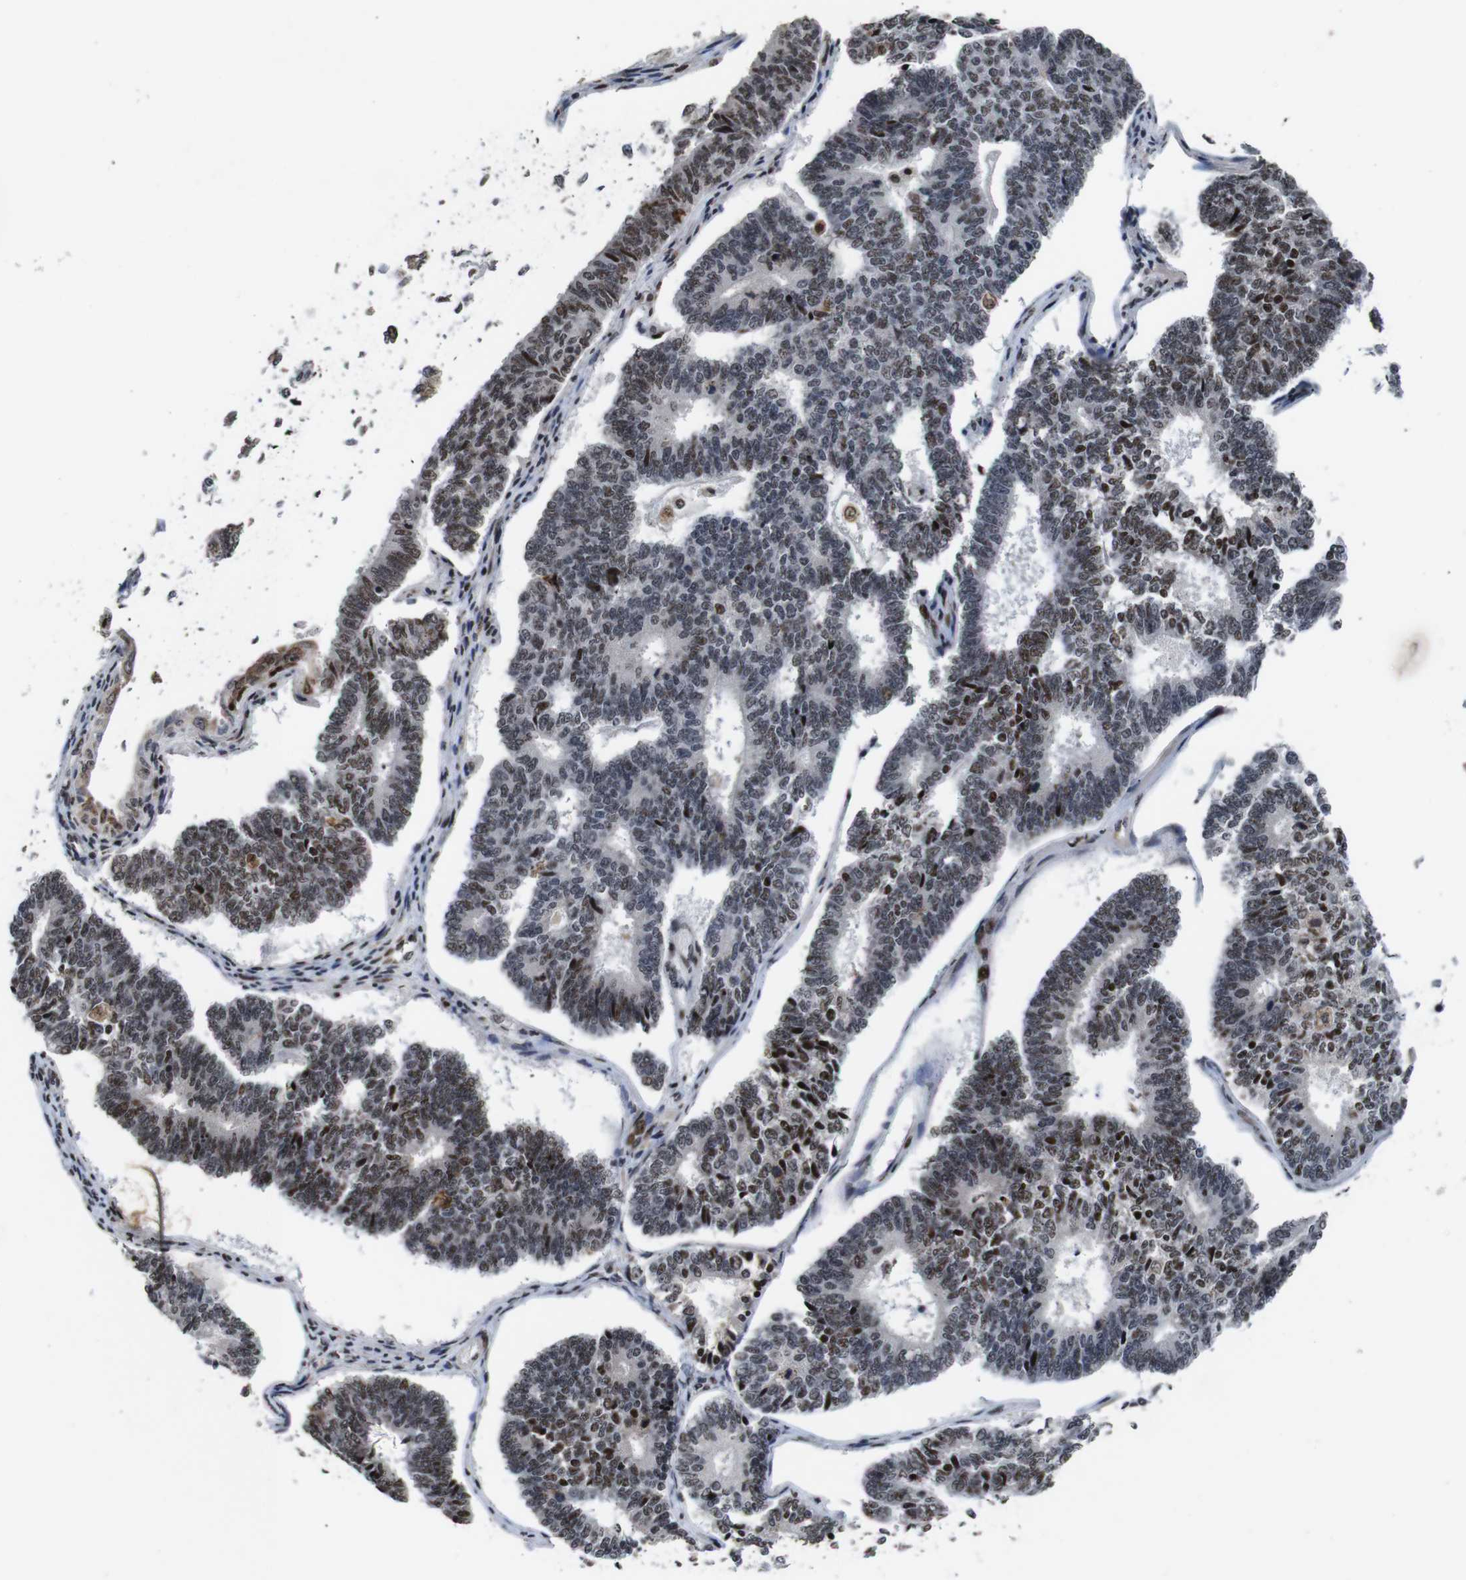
{"staining": {"intensity": "strong", "quantity": "25%-75%", "location": "nuclear"}, "tissue": "endometrial cancer", "cell_type": "Tumor cells", "image_type": "cancer", "snomed": [{"axis": "morphology", "description": "Adenocarcinoma, NOS"}, {"axis": "topography", "description": "Endometrium"}], "caption": "The image demonstrates a brown stain indicating the presence of a protein in the nuclear of tumor cells in endometrial cancer (adenocarcinoma).", "gene": "EIF4G1", "patient": {"sex": "female", "age": 70}}